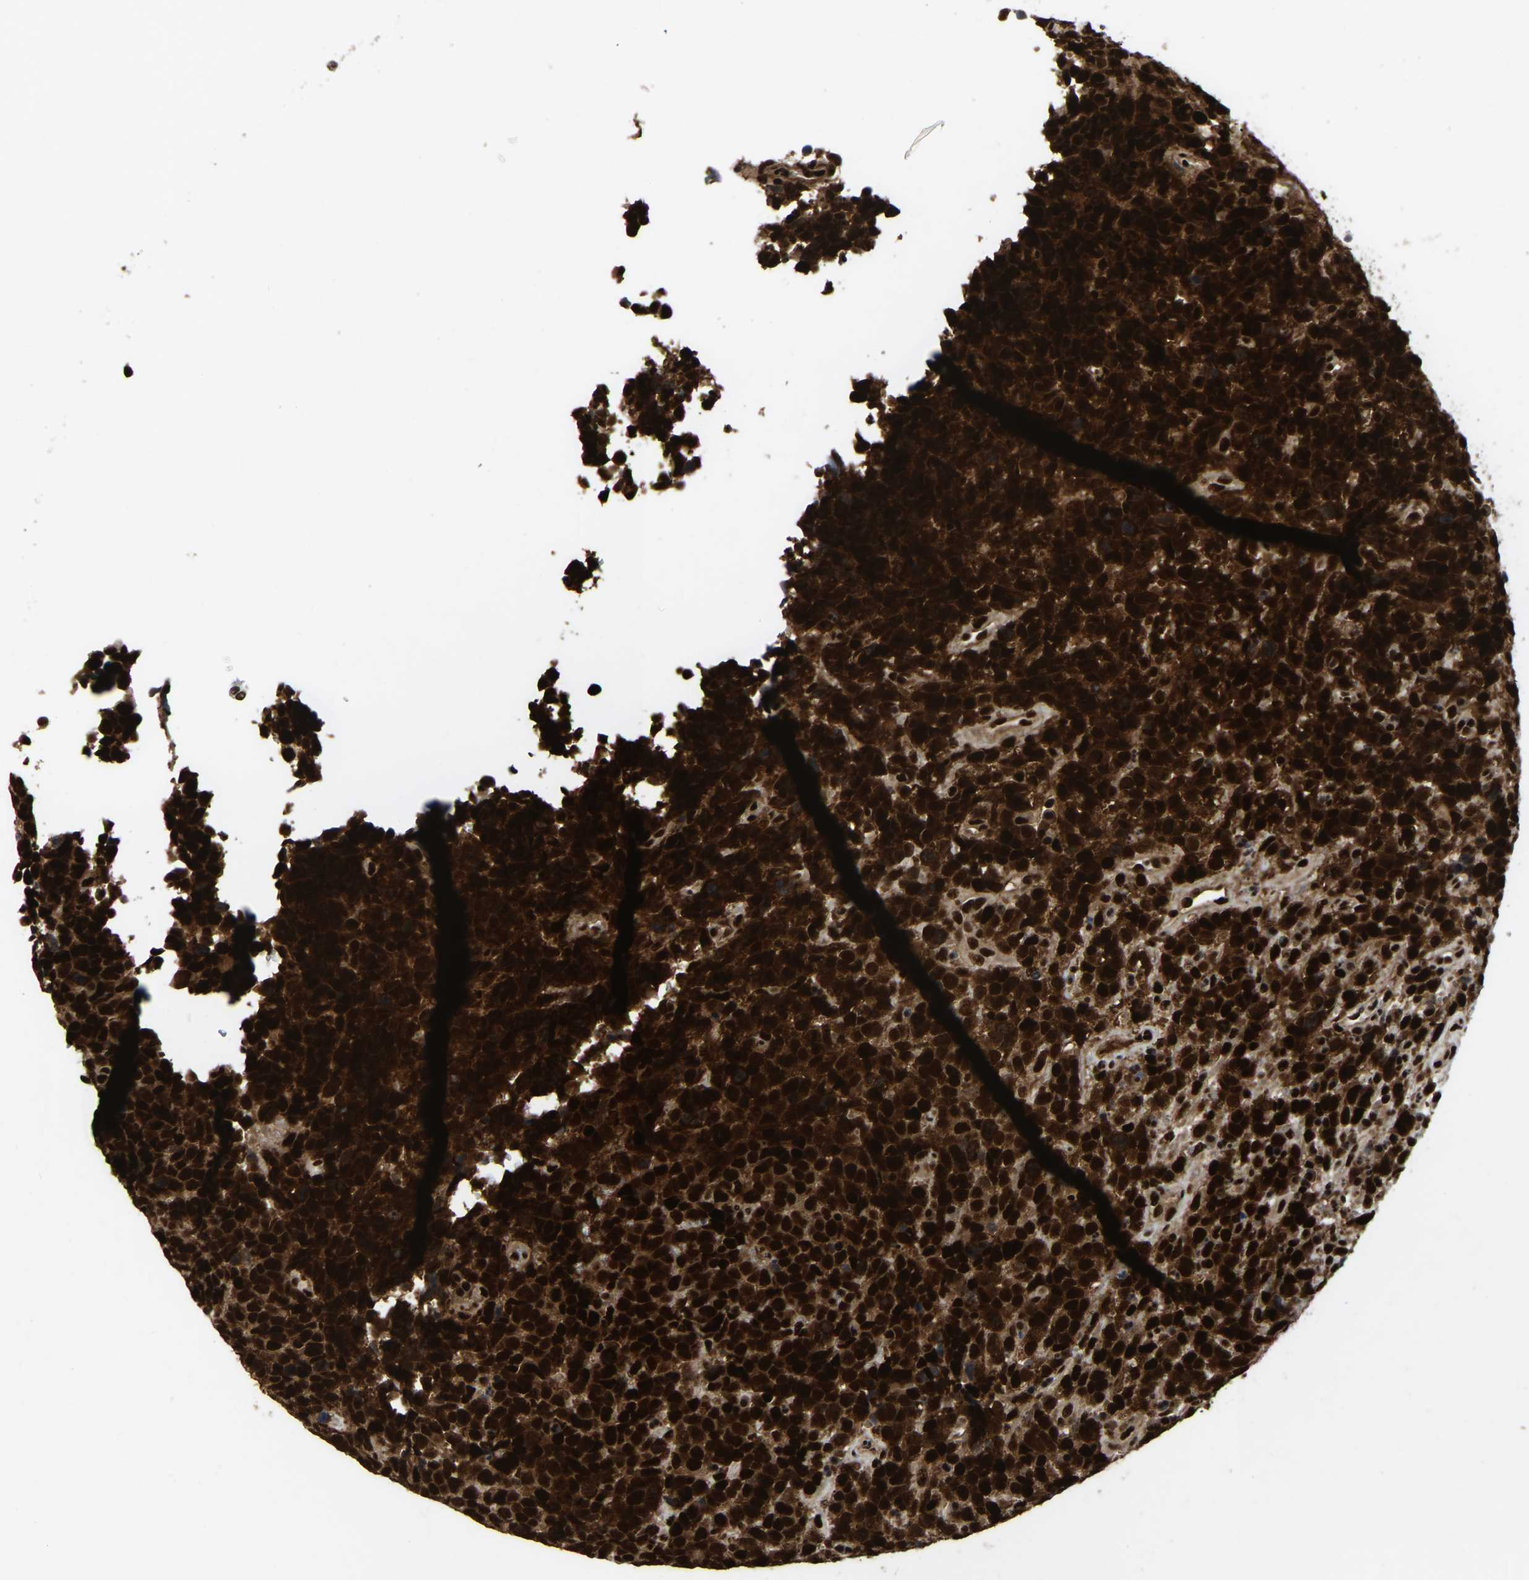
{"staining": {"intensity": "strong", "quantity": ">75%", "location": "nuclear"}, "tissue": "urothelial cancer", "cell_type": "Tumor cells", "image_type": "cancer", "snomed": [{"axis": "morphology", "description": "Urothelial carcinoma, High grade"}, {"axis": "topography", "description": "Urinary bladder"}], "caption": "Immunohistochemistry staining of urothelial cancer, which reveals high levels of strong nuclear positivity in about >75% of tumor cells indicating strong nuclear protein positivity. The staining was performed using DAB (3,3'-diaminobenzidine) (brown) for protein detection and nuclei were counterstained in hematoxylin (blue).", "gene": "TBL1XR1", "patient": {"sex": "female", "age": 82}}